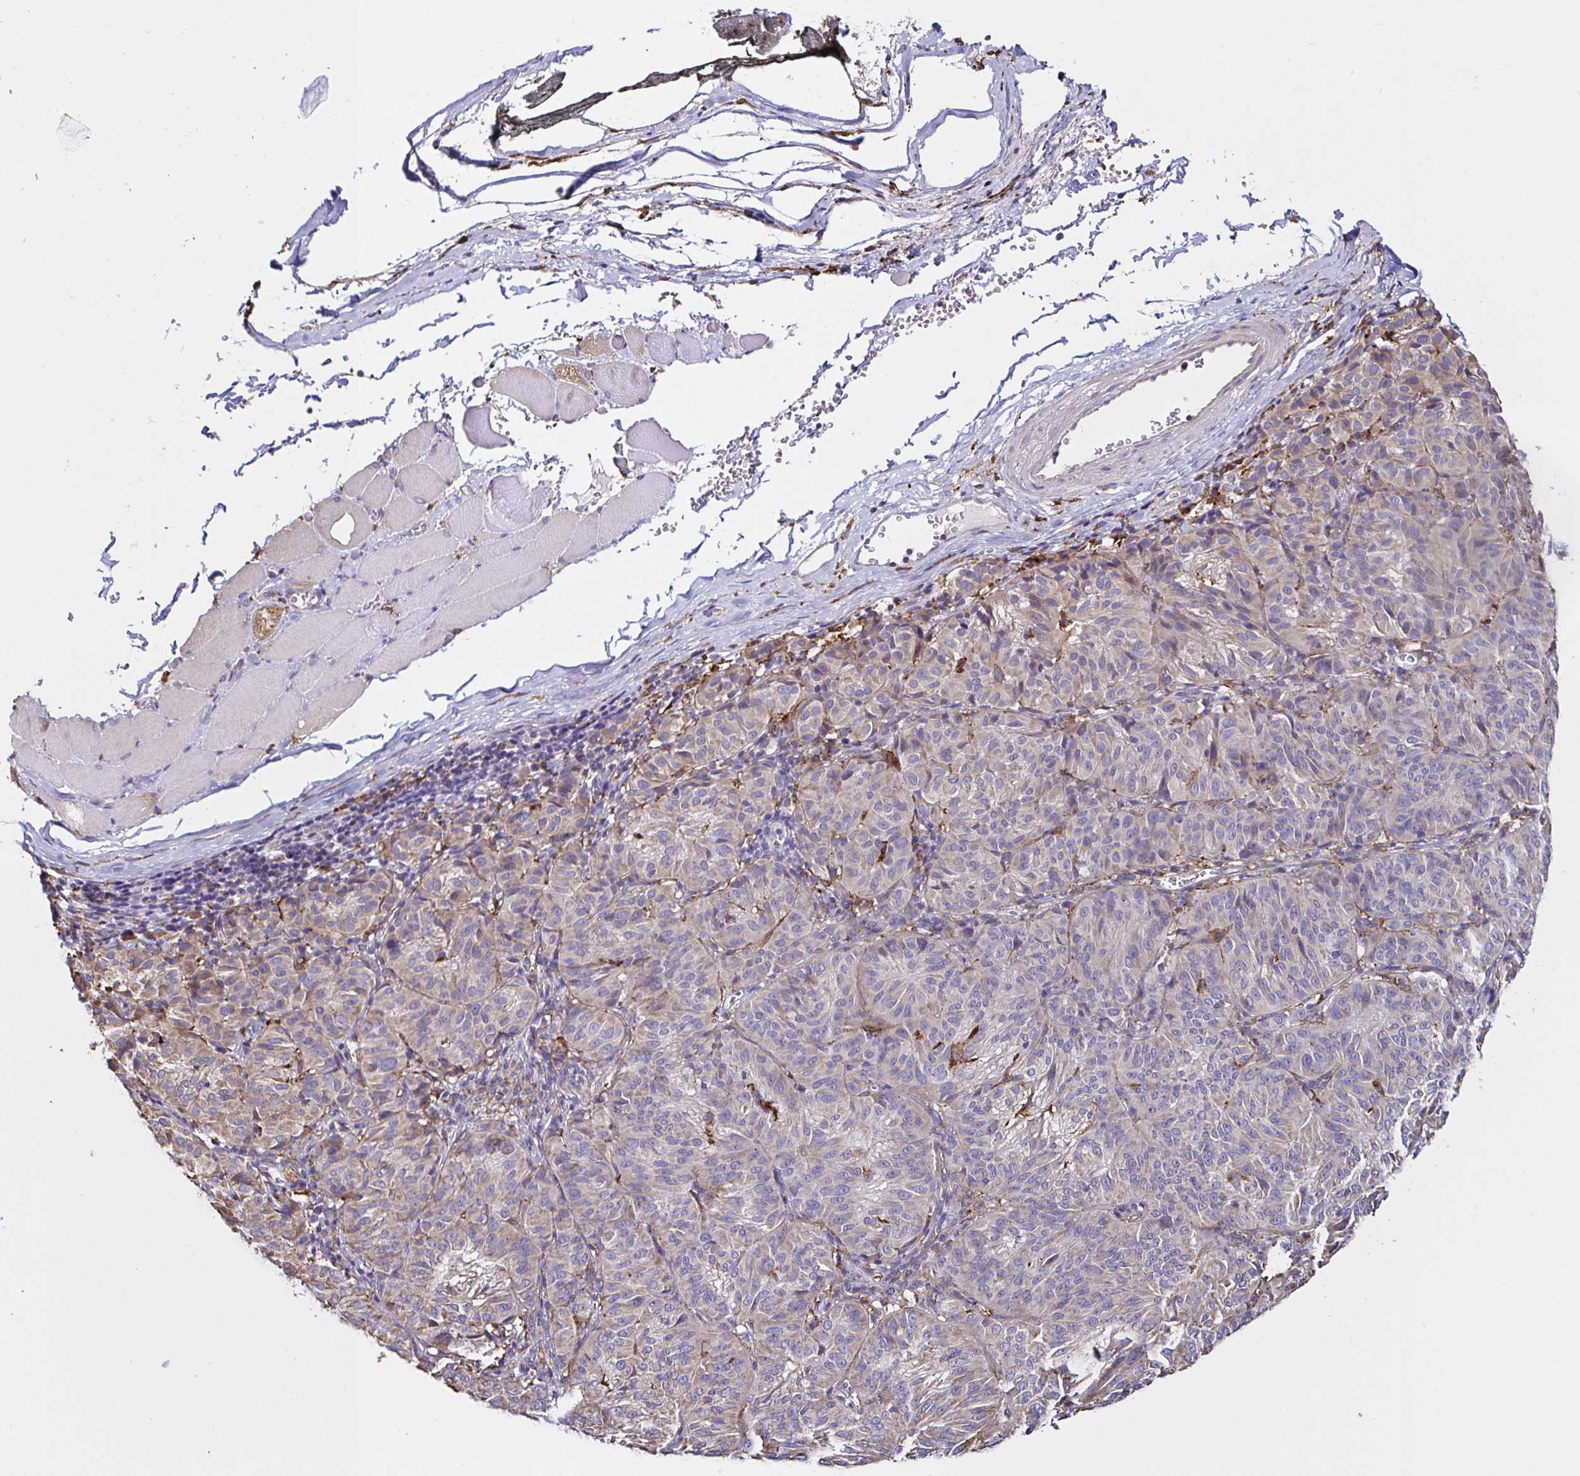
{"staining": {"intensity": "weak", "quantity": "25%-75%", "location": "cytoplasmic/membranous"}, "tissue": "melanoma", "cell_type": "Tumor cells", "image_type": "cancer", "snomed": [{"axis": "morphology", "description": "Malignant melanoma, NOS"}, {"axis": "topography", "description": "Skin"}], "caption": "Tumor cells reveal low levels of weak cytoplasmic/membranous staining in about 25%-75% of cells in melanoma.", "gene": "MSR1", "patient": {"sex": "female", "age": 72}}